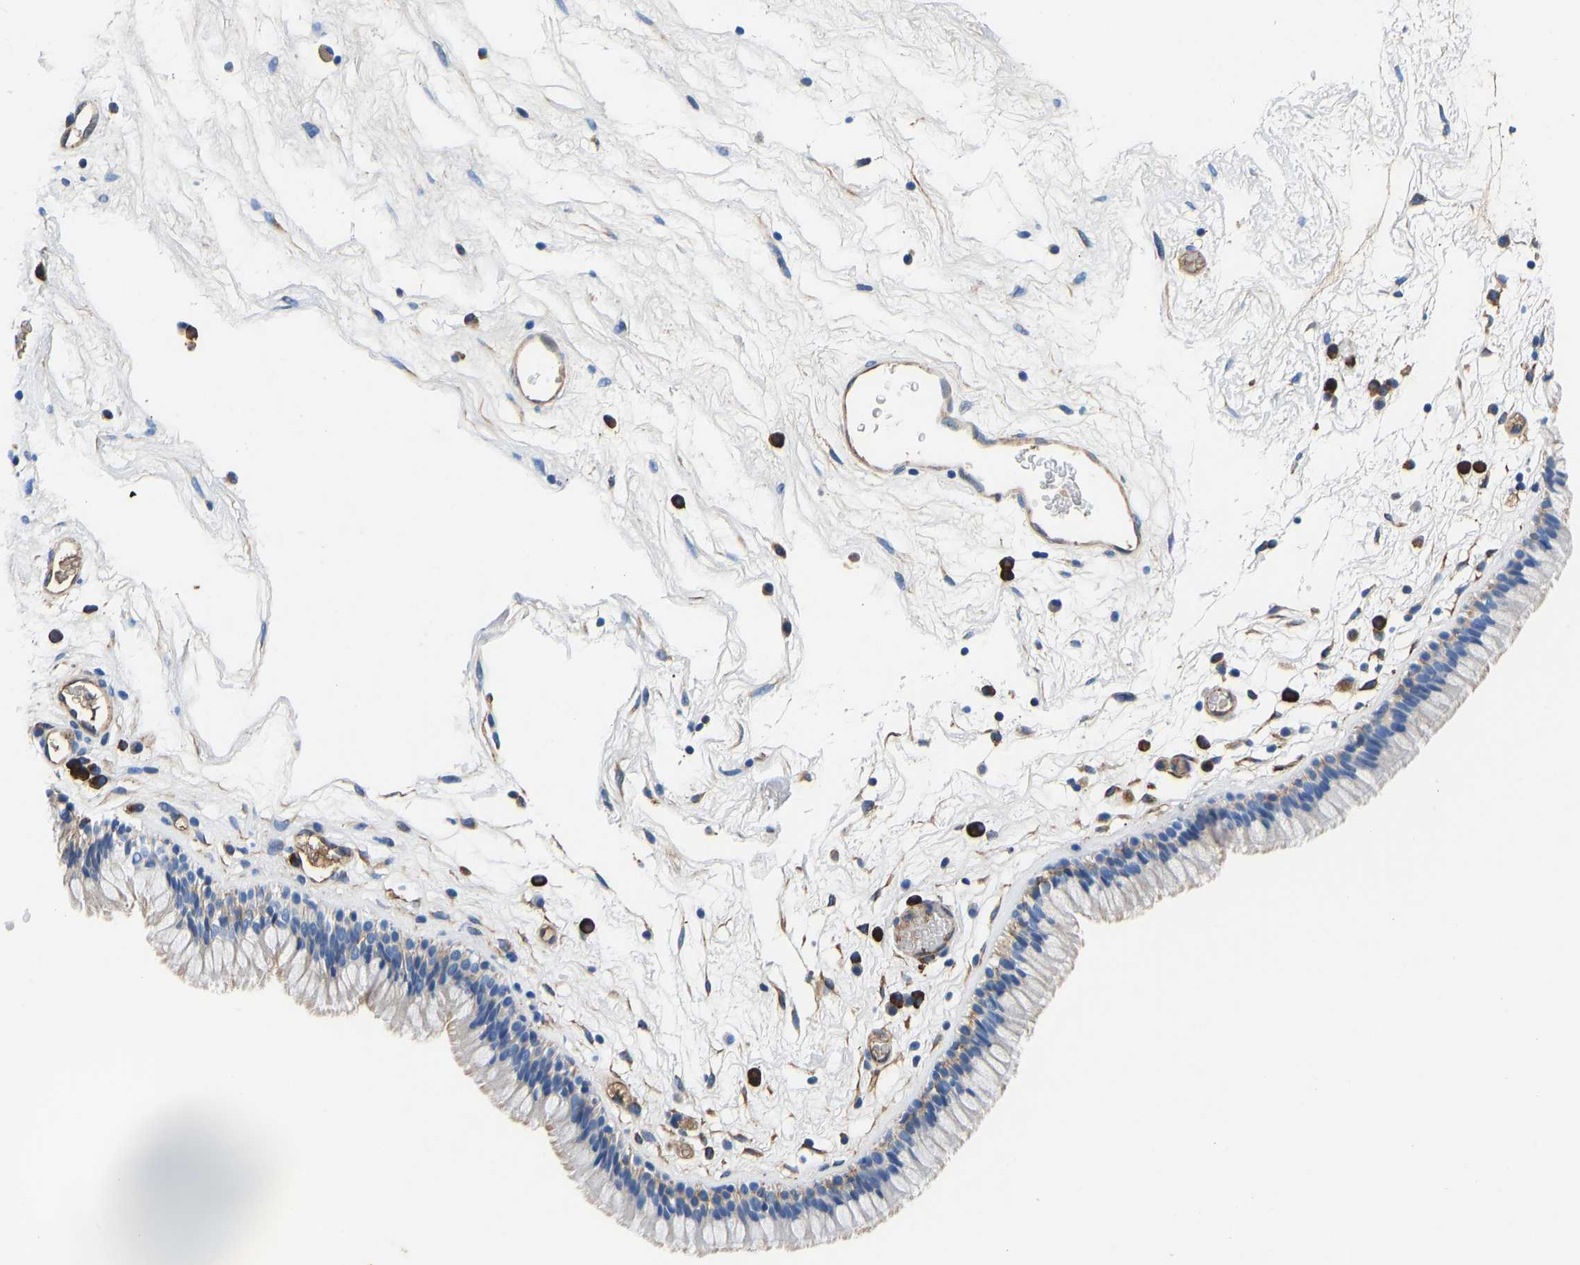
{"staining": {"intensity": "weak", "quantity": "<25%", "location": "cytoplasmic/membranous"}, "tissue": "nasopharynx", "cell_type": "Respiratory epithelial cells", "image_type": "normal", "snomed": [{"axis": "morphology", "description": "Normal tissue, NOS"}, {"axis": "morphology", "description": "Inflammation, NOS"}, {"axis": "topography", "description": "Nasopharynx"}], "caption": "A high-resolution histopathology image shows immunohistochemistry (IHC) staining of unremarkable nasopharynx, which exhibits no significant staining in respiratory epithelial cells.", "gene": "HSPG2", "patient": {"sex": "male", "age": 48}}